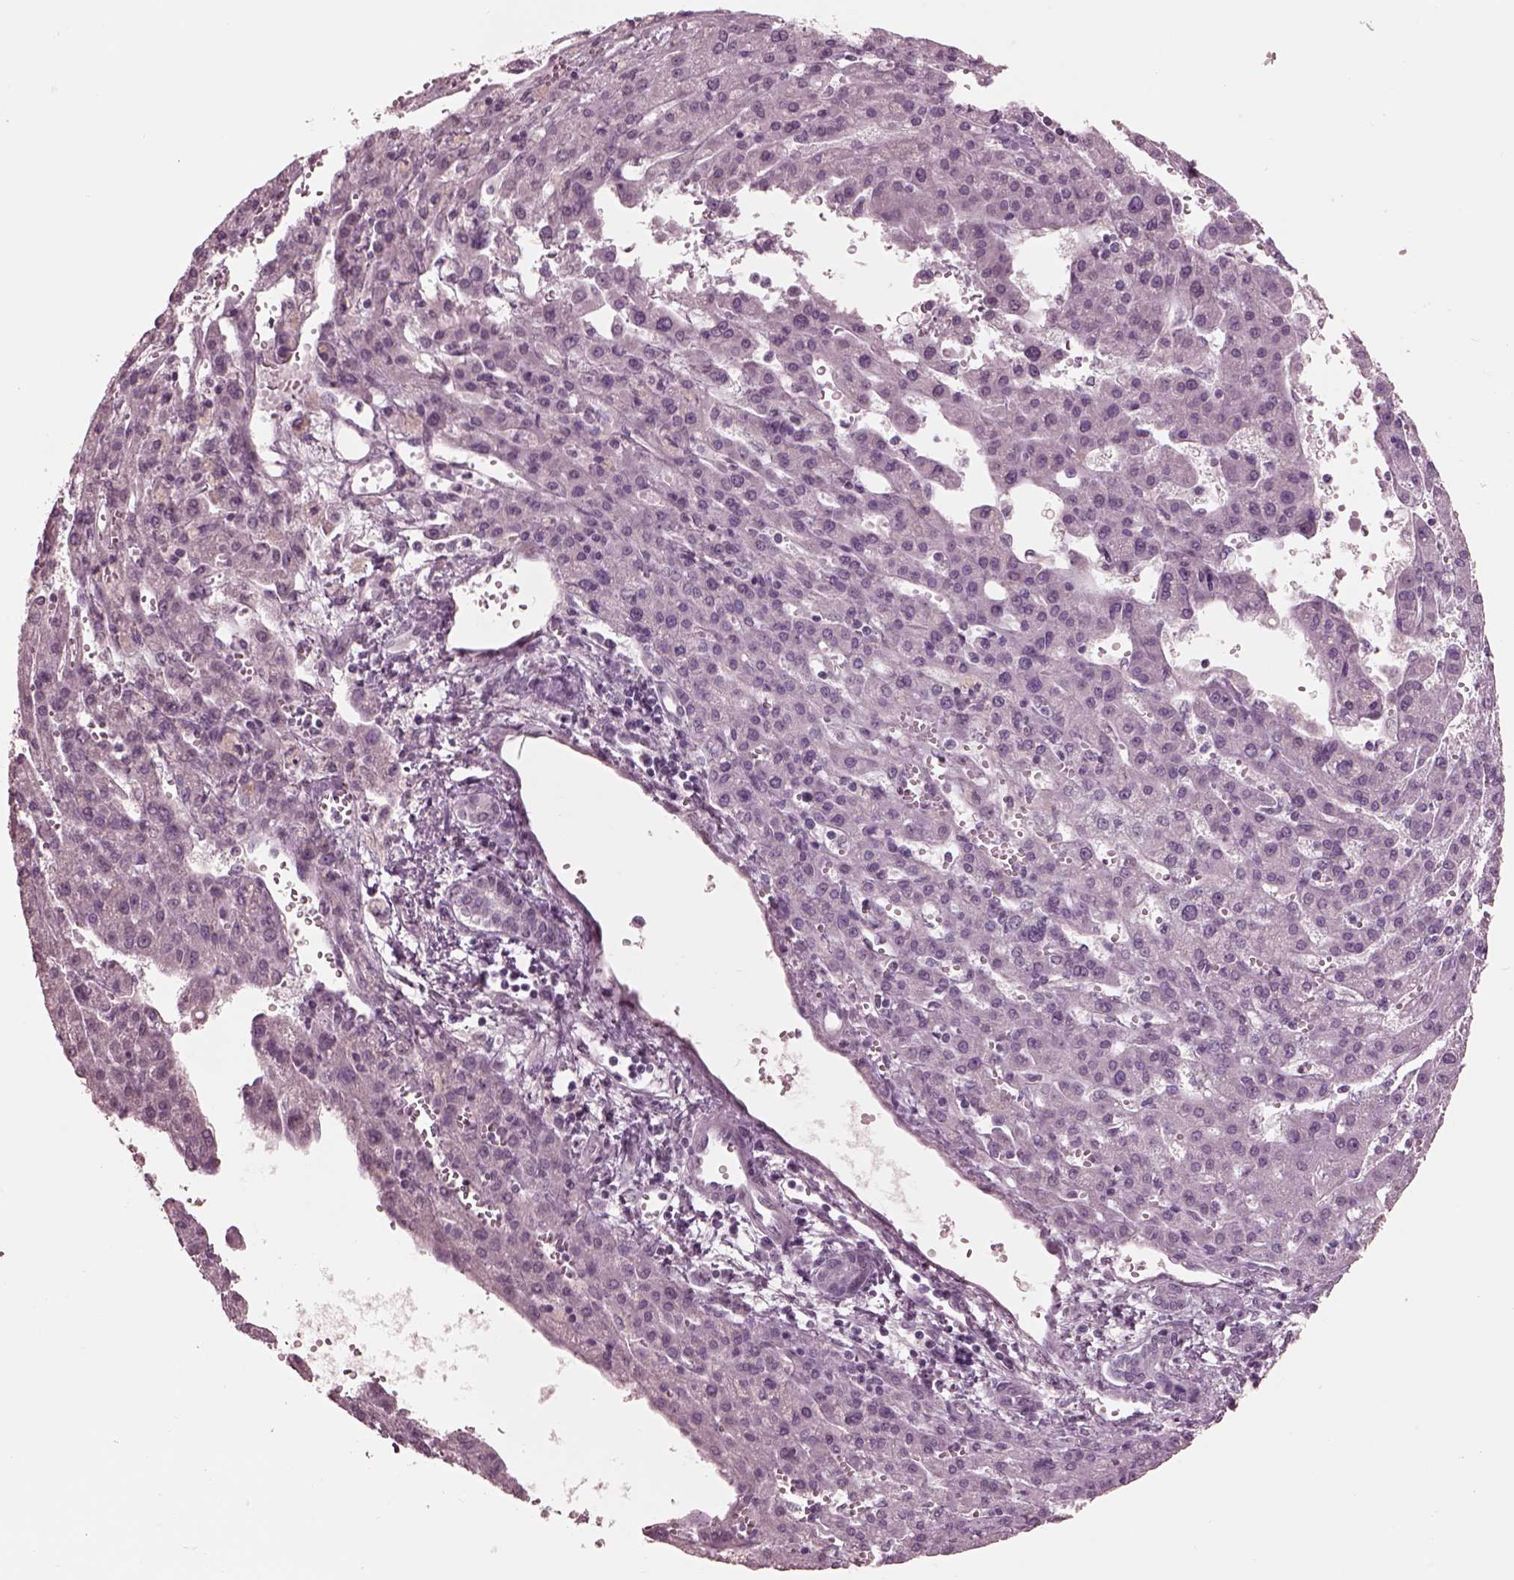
{"staining": {"intensity": "negative", "quantity": "none", "location": "none"}, "tissue": "liver cancer", "cell_type": "Tumor cells", "image_type": "cancer", "snomed": [{"axis": "morphology", "description": "Carcinoma, Hepatocellular, NOS"}, {"axis": "topography", "description": "Liver"}], "caption": "IHC of liver hepatocellular carcinoma shows no staining in tumor cells.", "gene": "GARIN4", "patient": {"sex": "female", "age": 70}}